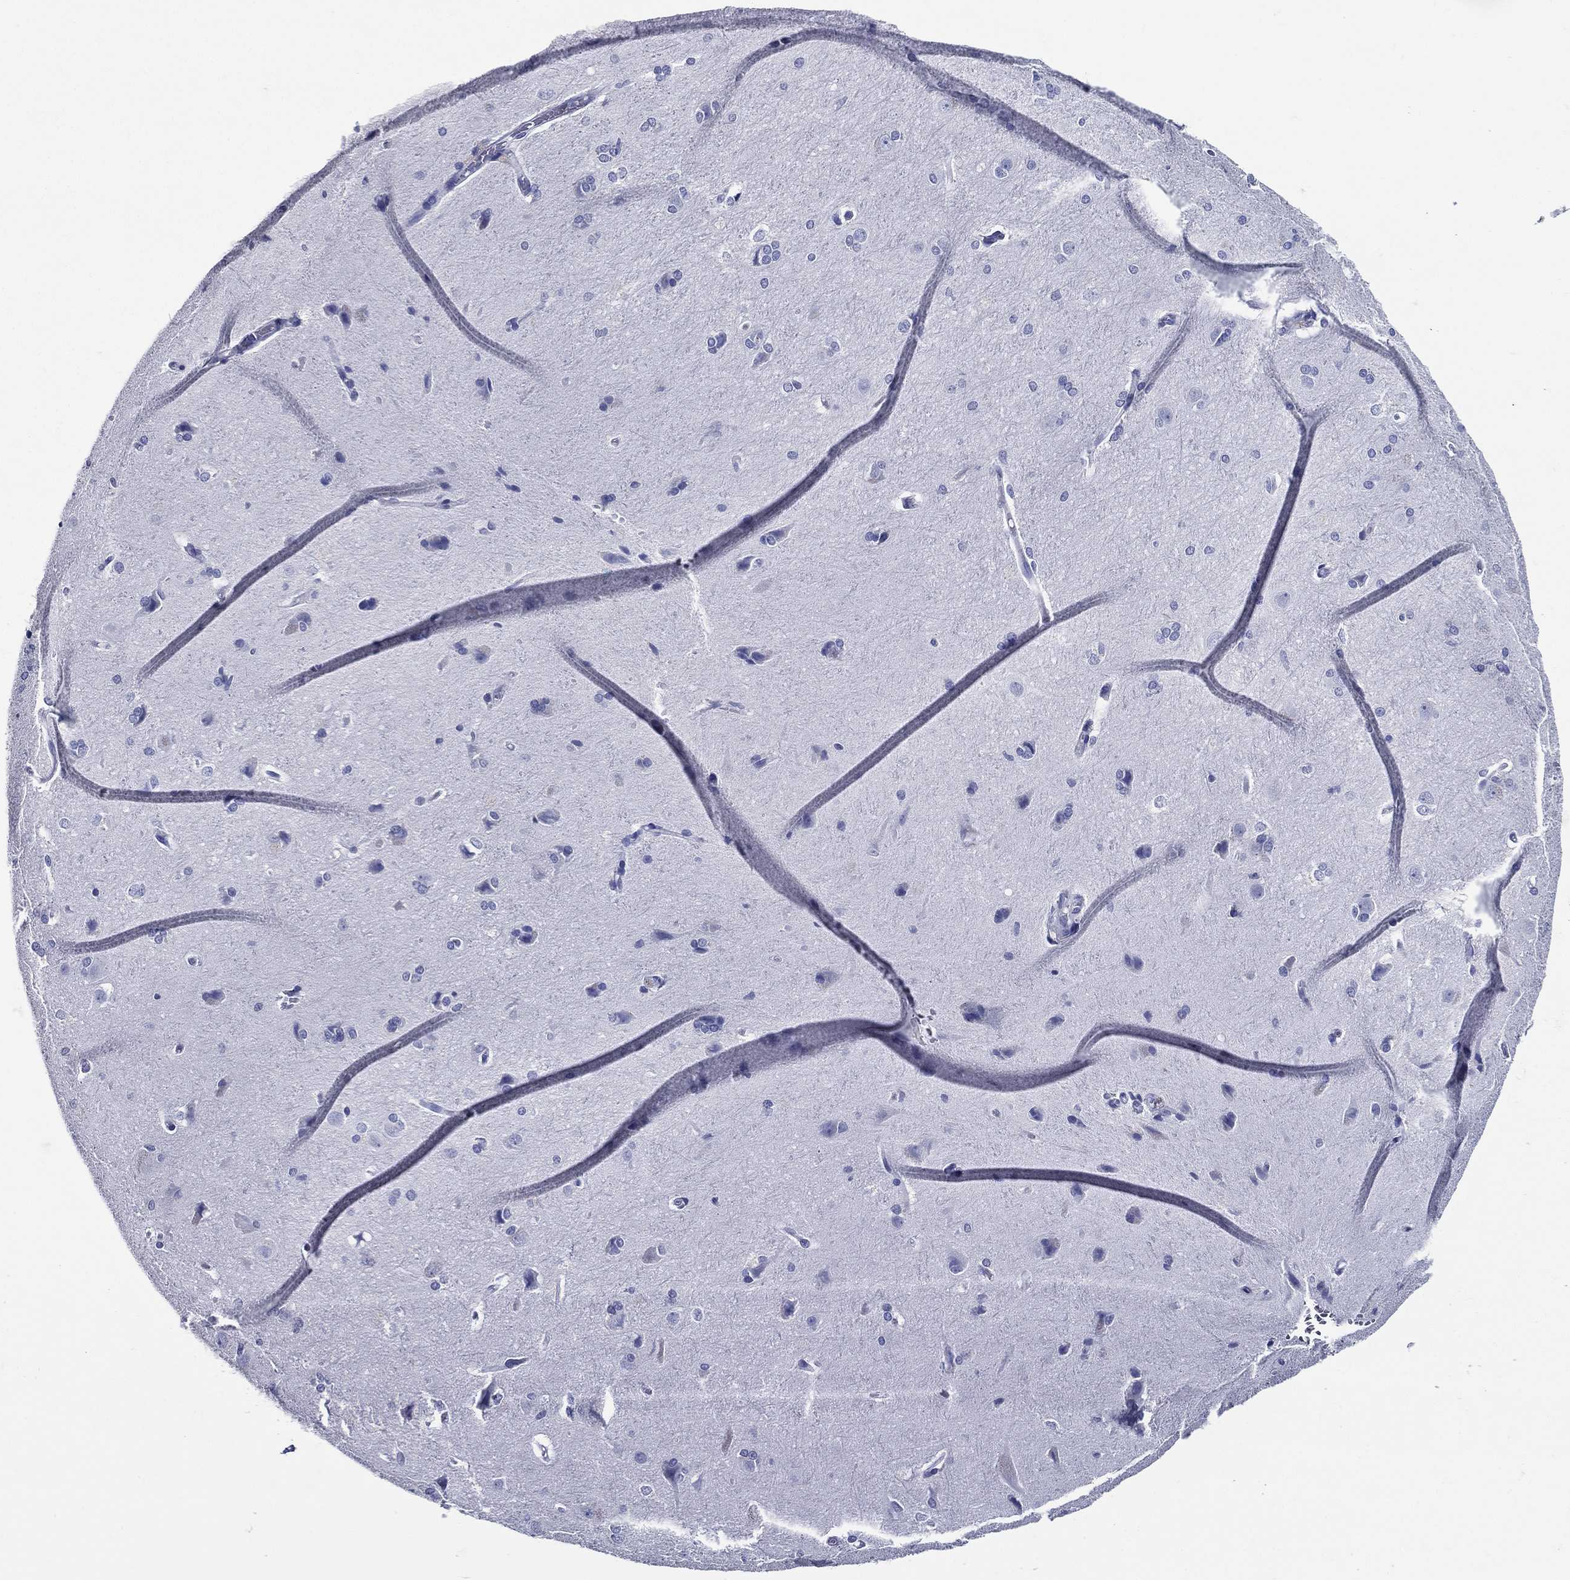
{"staining": {"intensity": "negative", "quantity": "none", "location": "none"}, "tissue": "cerebral cortex", "cell_type": "Endothelial cells", "image_type": "normal", "snomed": [{"axis": "morphology", "description": "Normal tissue, NOS"}, {"axis": "topography", "description": "Cerebral cortex"}], "caption": "High power microscopy micrograph of an immunohistochemistry micrograph of normal cerebral cortex, revealing no significant expression in endothelial cells.", "gene": "ACE2", "patient": {"sex": "male", "age": 57}}